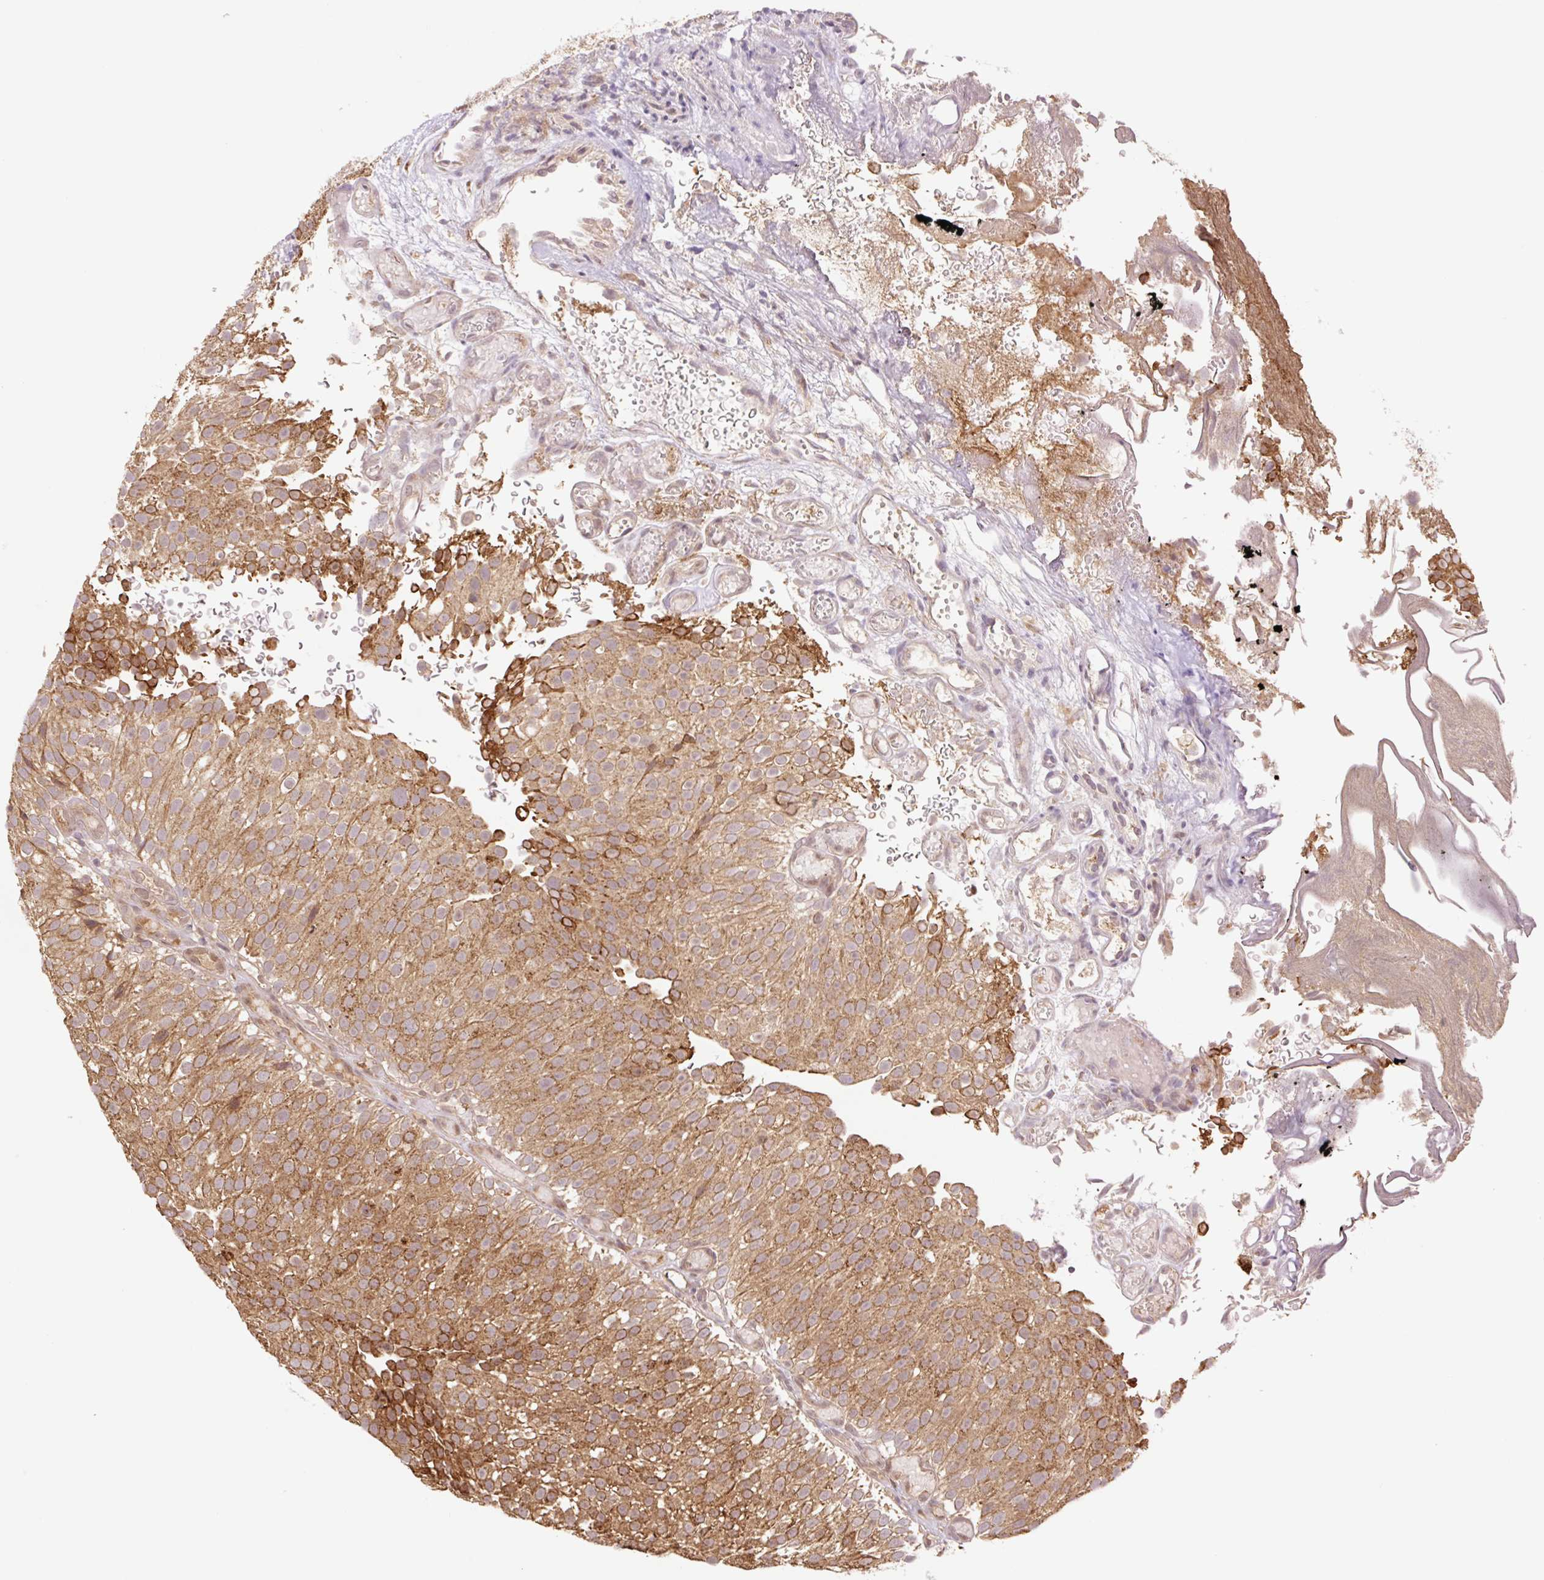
{"staining": {"intensity": "moderate", "quantity": ">75%", "location": "cytoplasmic/membranous"}, "tissue": "urothelial cancer", "cell_type": "Tumor cells", "image_type": "cancer", "snomed": [{"axis": "morphology", "description": "Urothelial carcinoma, Low grade"}, {"axis": "topography", "description": "Urinary bladder"}], "caption": "Immunohistochemistry micrograph of neoplastic tissue: human low-grade urothelial carcinoma stained using immunohistochemistry (IHC) reveals medium levels of moderate protein expression localized specifically in the cytoplasmic/membranous of tumor cells, appearing as a cytoplasmic/membranous brown color.", "gene": "YJU2B", "patient": {"sex": "male", "age": 78}}